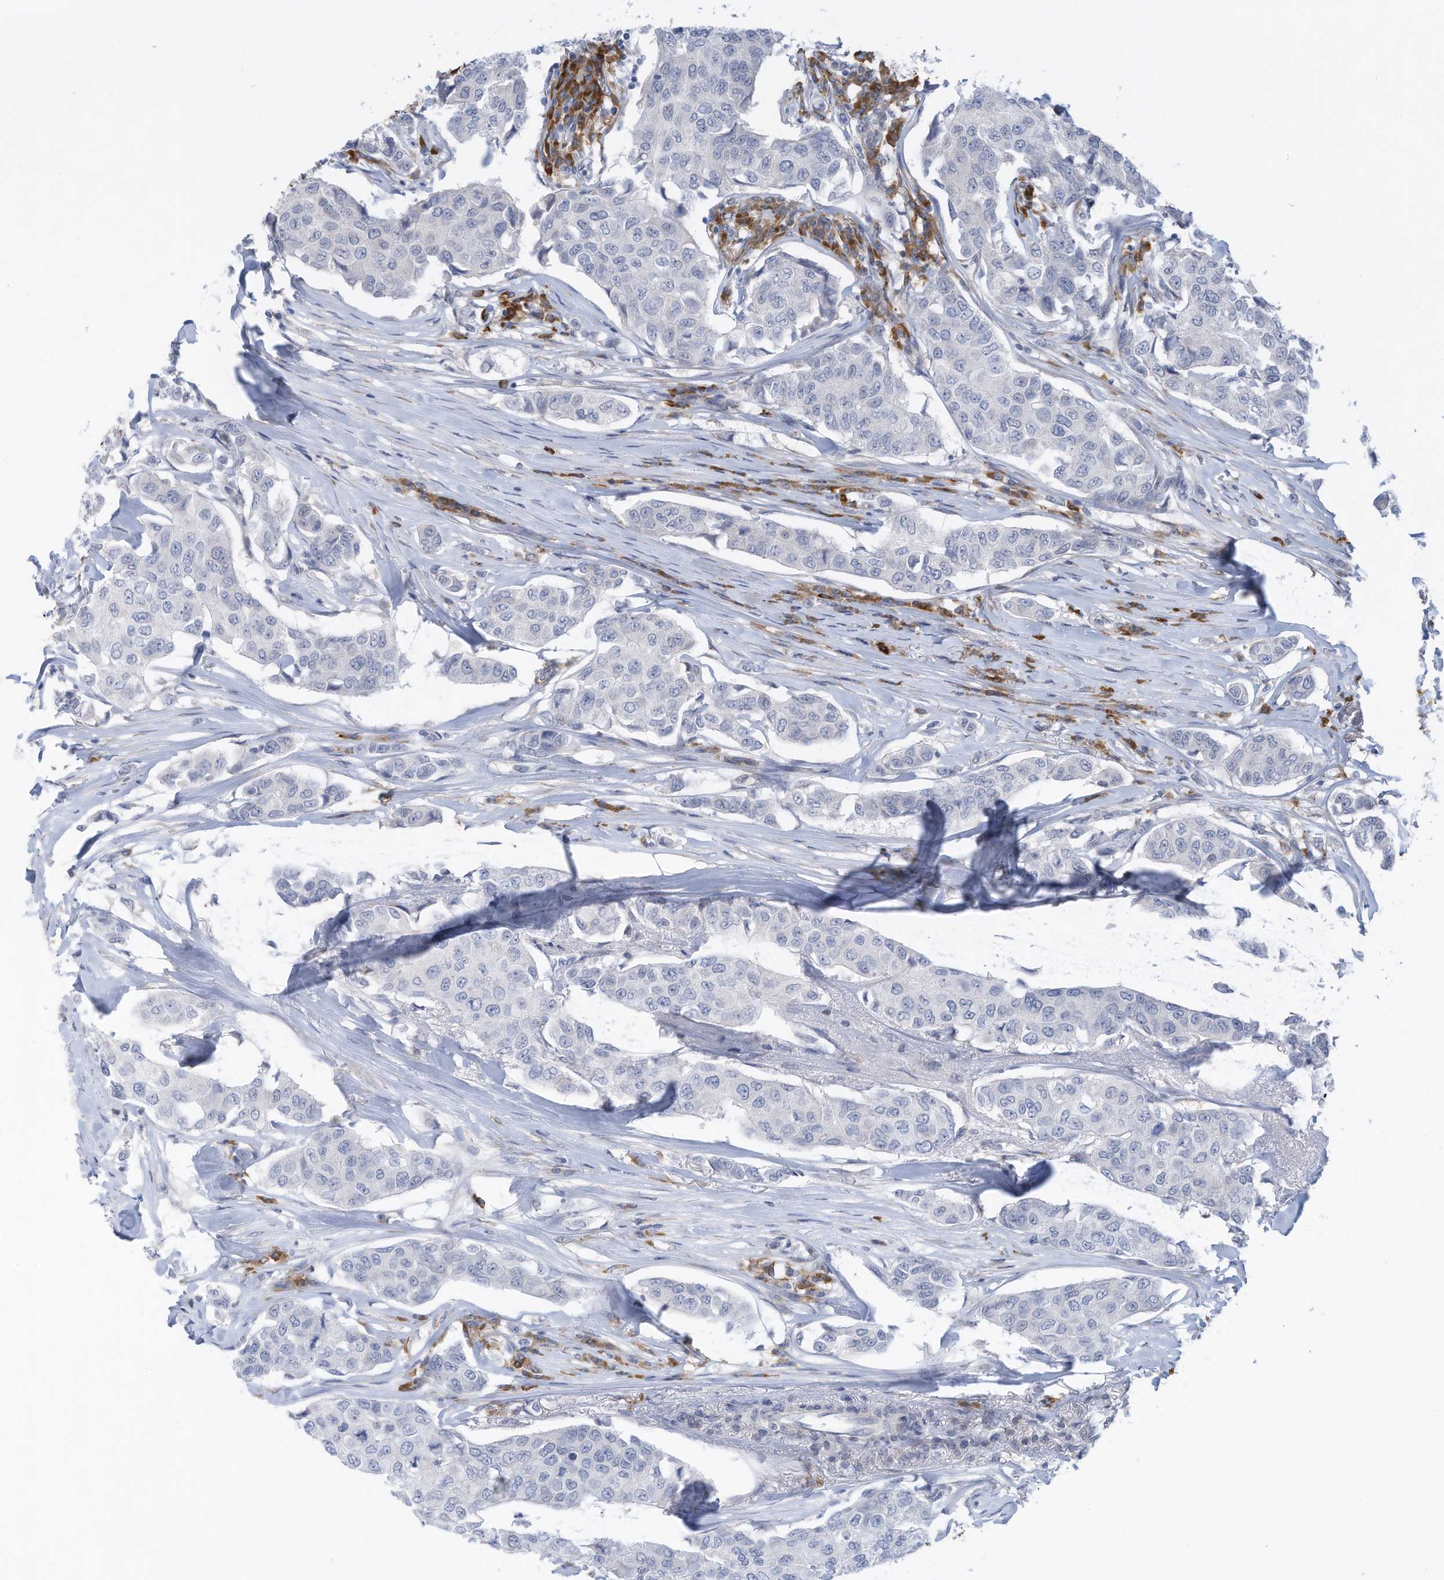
{"staining": {"intensity": "negative", "quantity": "none", "location": "none"}, "tissue": "breast cancer", "cell_type": "Tumor cells", "image_type": "cancer", "snomed": [{"axis": "morphology", "description": "Duct carcinoma"}, {"axis": "topography", "description": "Breast"}], "caption": "Tumor cells show no significant protein expression in breast cancer.", "gene": "ZNF292", "patient": {"sex": "female", "age": 80}}